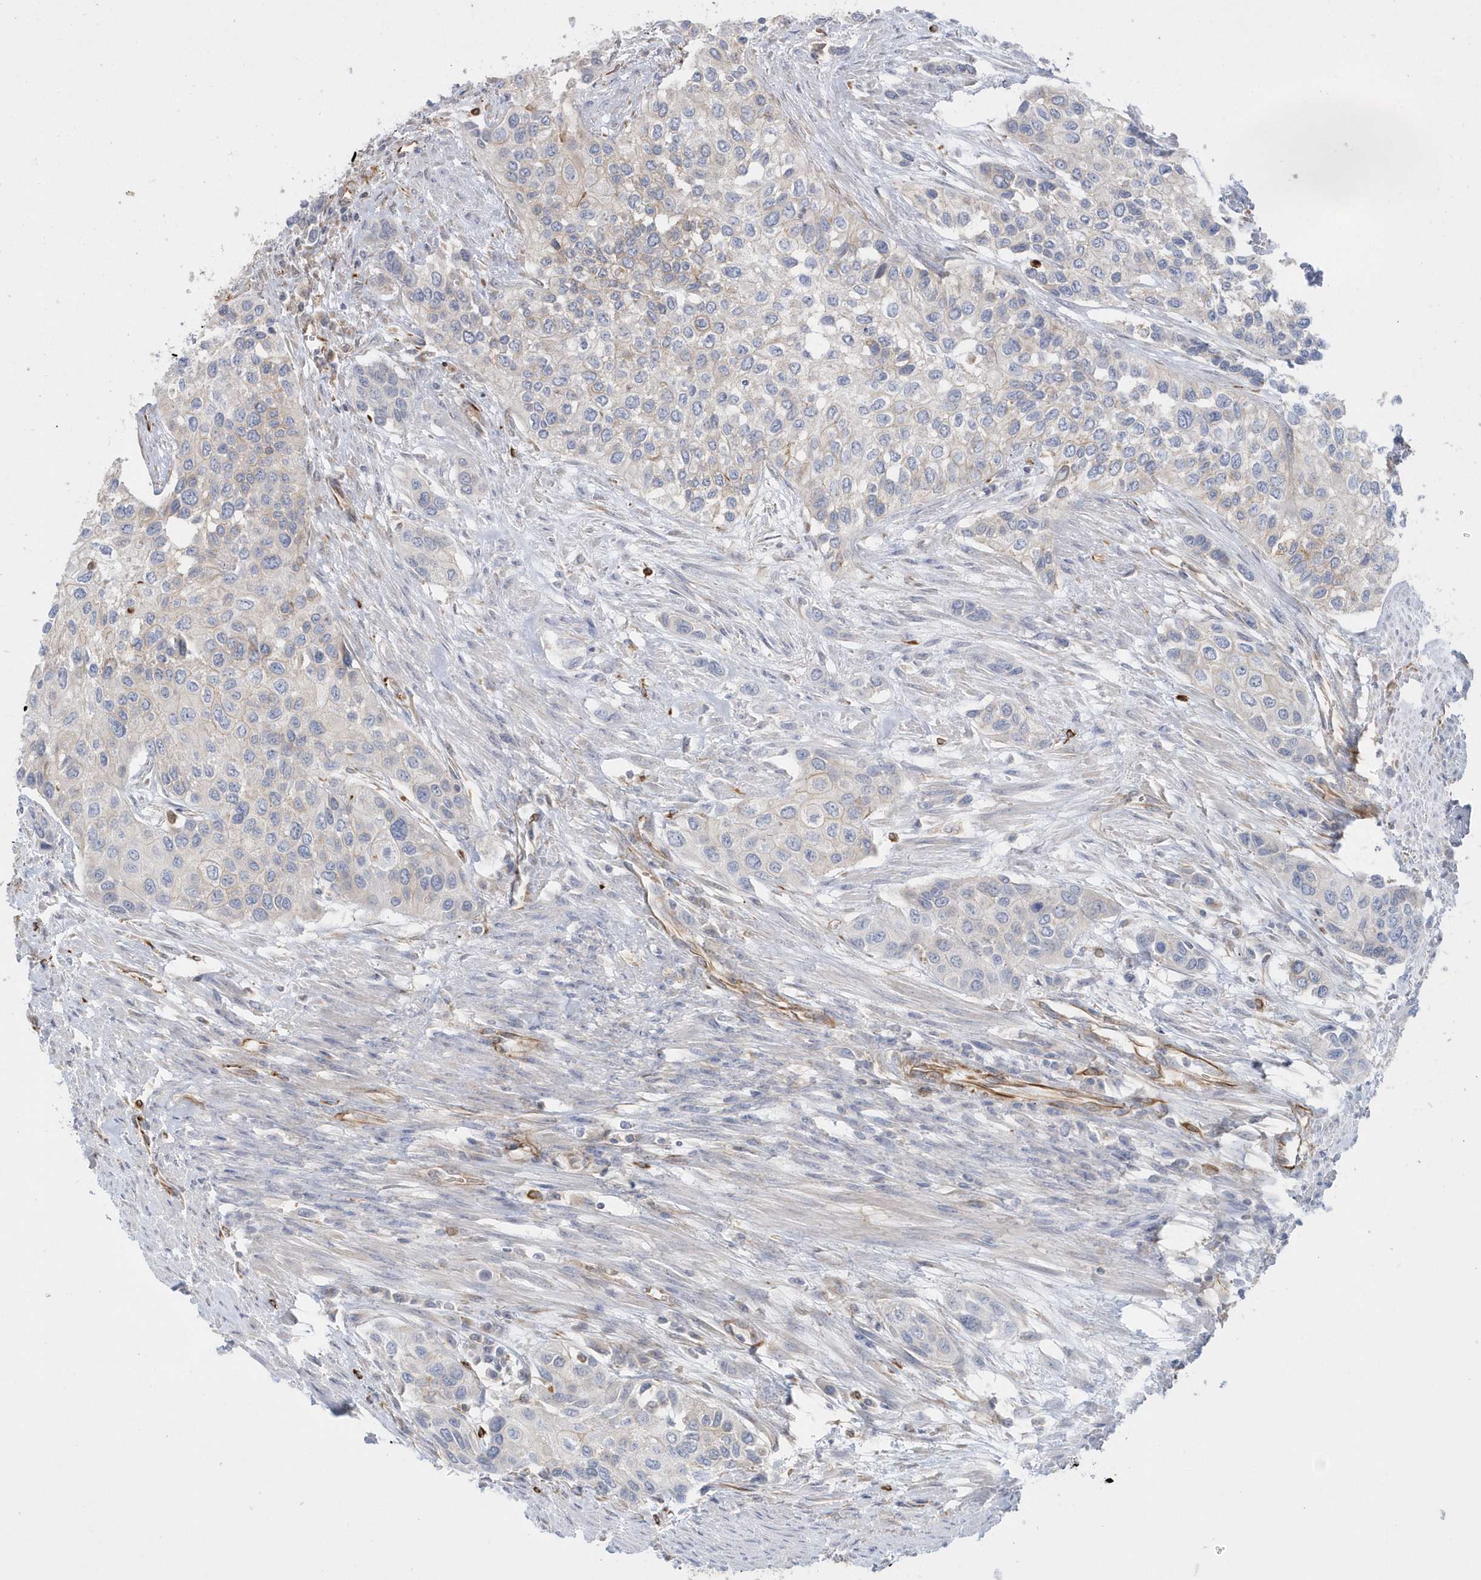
{"staining": {"intensity": "negative", "quantity": "none", "location": "none"}, "tissue": "urothelial cancer", "cell_type": "Tumor cells", "image_type": "cancer", "snomed": [{"axis": "morphology", "description": "Normal tissue, NOS"}, {"axis": "morphology", "description": "Urothelial carcinoma, High grade"}, {"axis": "topography", "description": "Vascular tissue"}, {"axis": "topography", "description": "Urinary bladder"}], "caption": "An image of urothelial cancer stained for a protein reveals no brown staining in tumor cells.", "gene": "RAB17", "patient": {"sex": "female", "age": 56}}